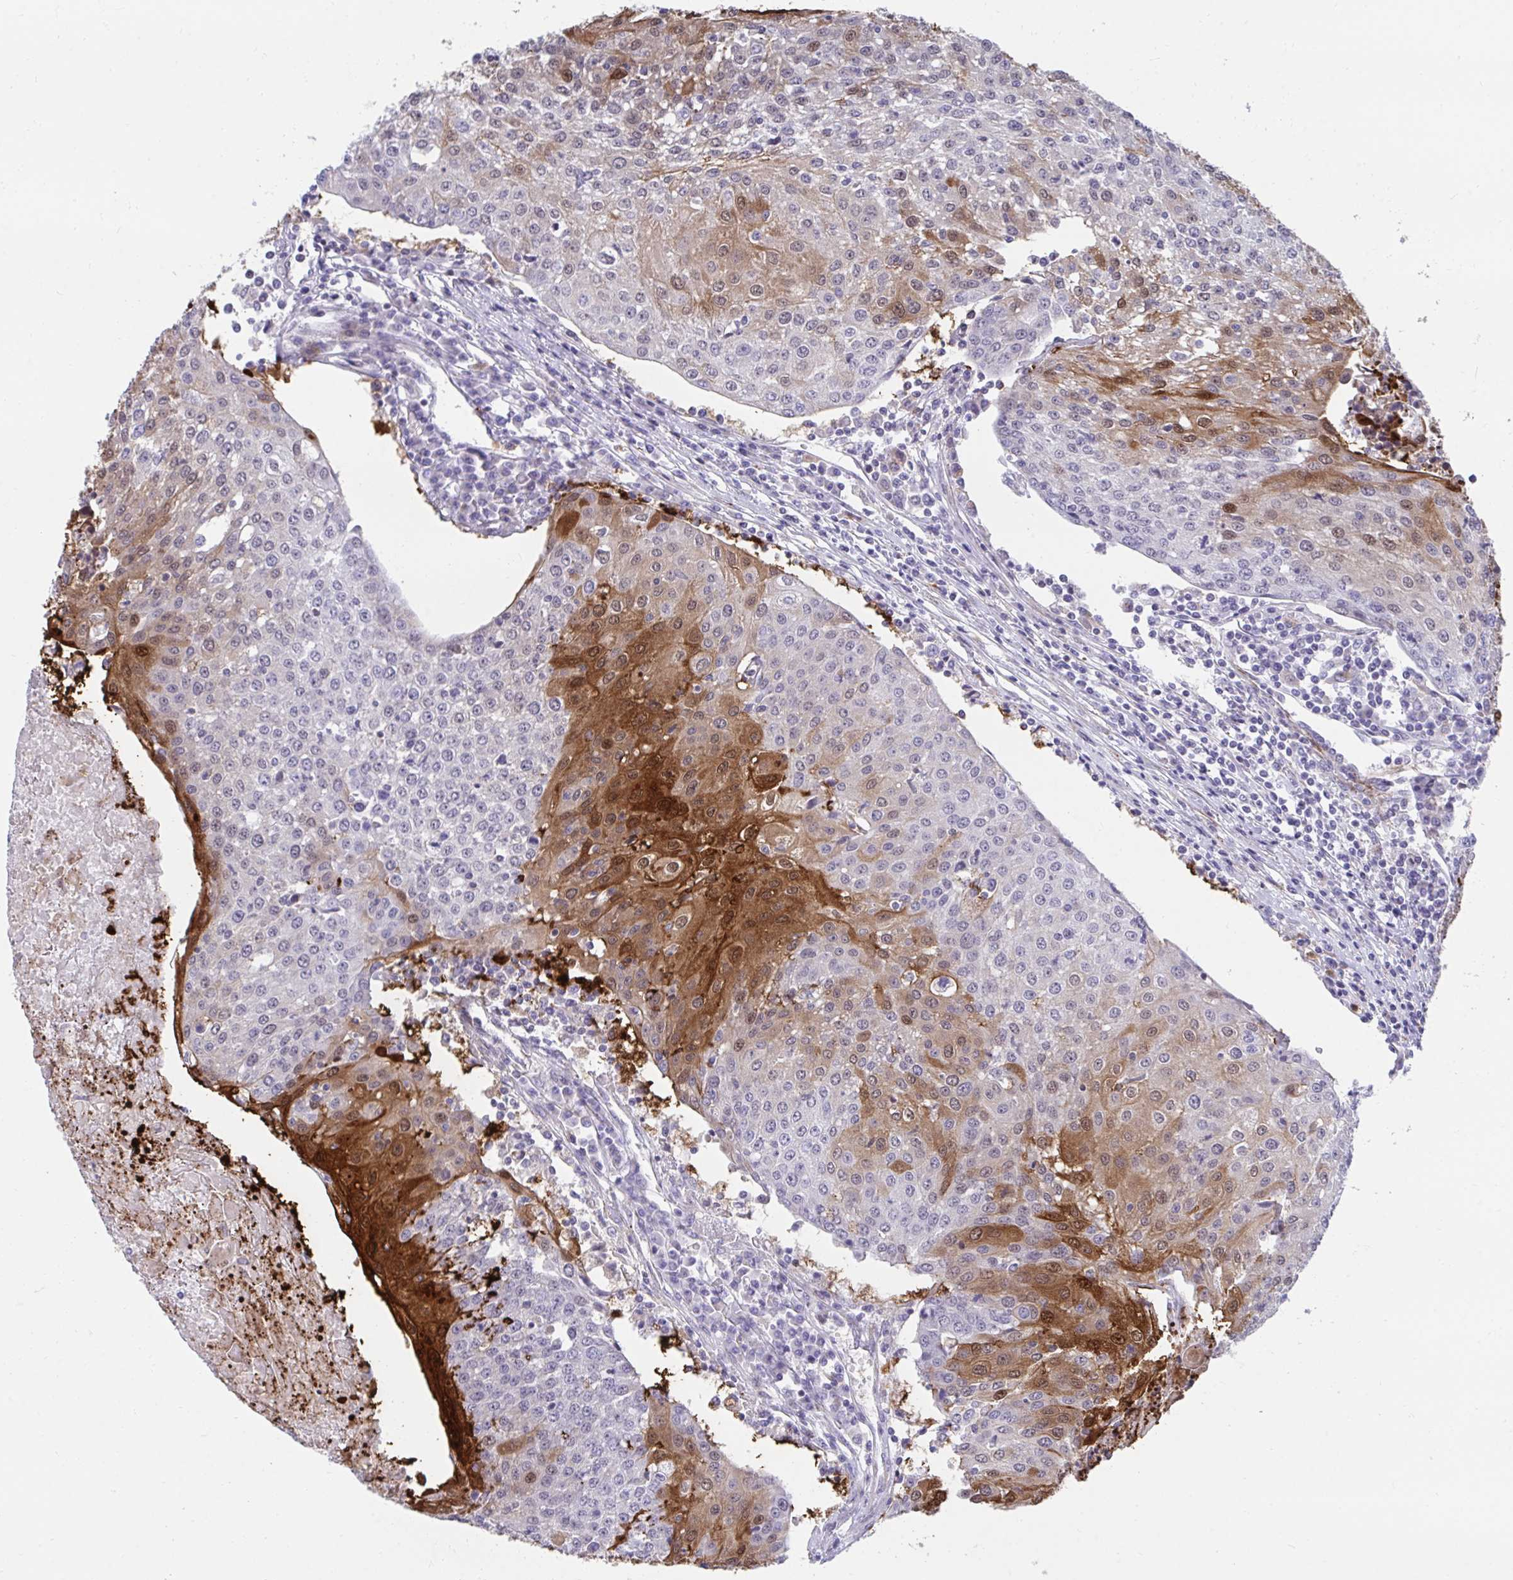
{"staining": {"intensity": "moderate", "quantity": "<25%", "location": "cytoplasmic/membranous,nuclear"}, "tissue": "urothelial cancer", "cell_type": "Tumor cells", "image_type": "cancer", "snomed": [{"axis": "morphology", "description": "Urothelial carcinoma, High grade"}, {"axis": "topography", "description": "Urinary bladder"}], "caption": "Urothelial cancer stained with a protein marker exhibits moderate staining in tumor cells.", "gene": "CSTB", "patient": {"sex": "female", "age": 85}}